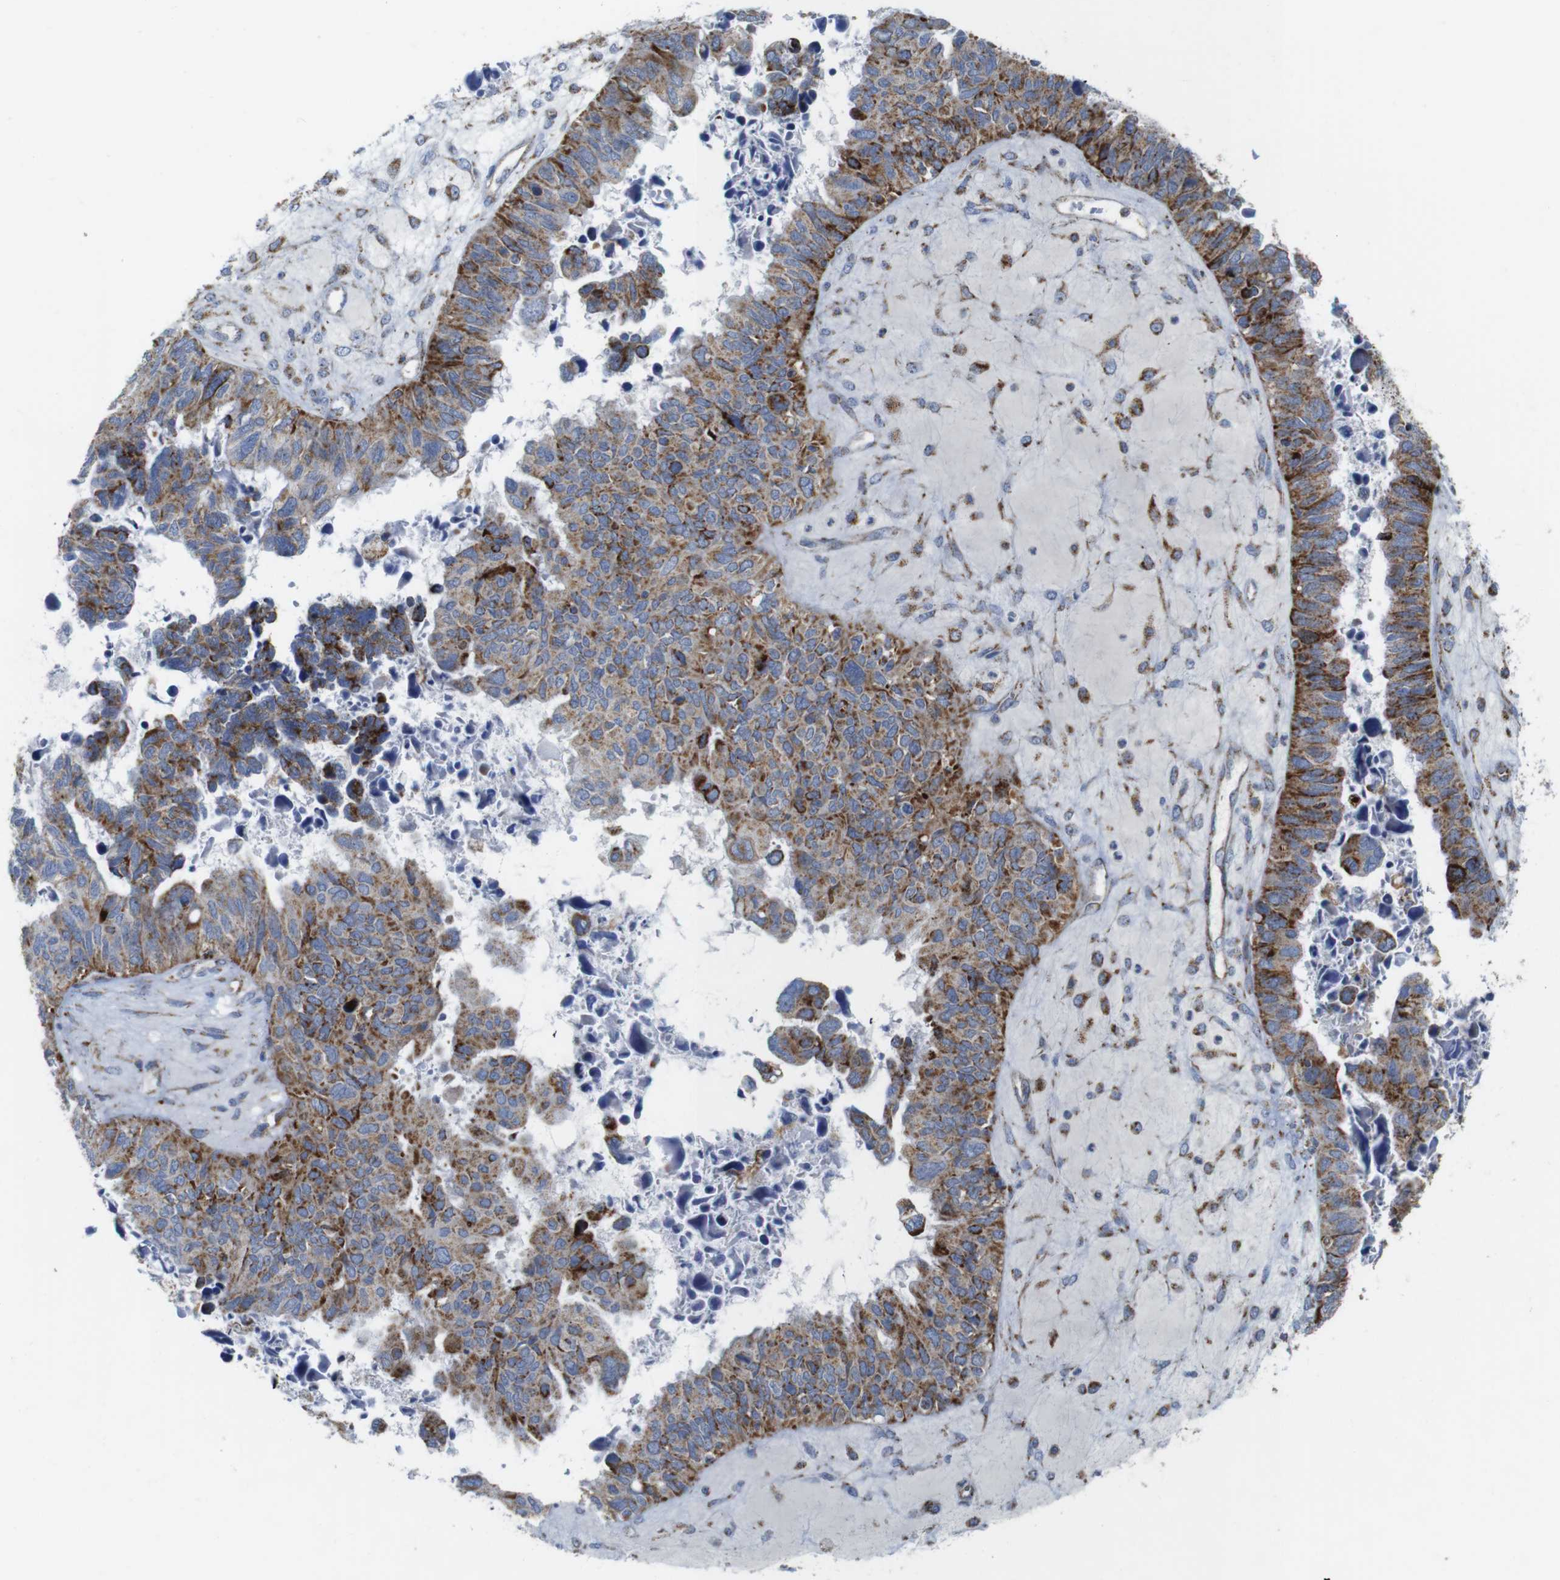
{"staining": {"intensity": "moderate", "quantity": ">75%", "location": "cytoplasmic/membranous"}, "tissue": "ovarian cancer", "cell_type": "Tumor cells", "image_type": "cancer", "snomed": [{"axis": "morphology", "description": "Cystadenocarcinoma, serous, NOS"}, {"axis": "topography", "description": "Ovary"}], "caption": "A high-resolution histopathology image shows immunohistochemistry staining of ovarian cancer (serous cystadenocarcinoma), which exhibits moderate cytoplasmic/membranous expression in approximately >75% of tumor cells.", "gene": "TMEM192", "patient": {"sex": "female", "age": 79}}